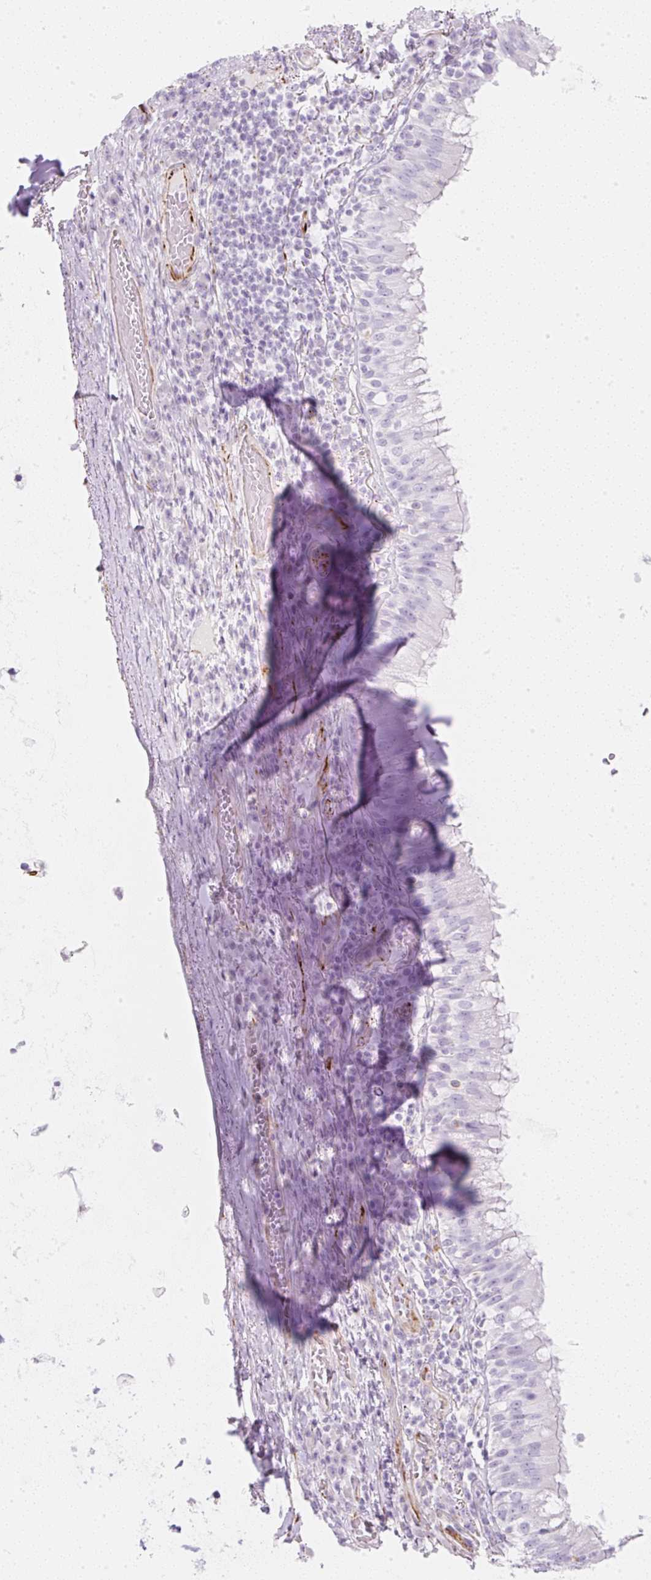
{"staining": {"intensity": "negative", "quantity": "none", "location": "none"}, "tissue": "bronchus", "cell_type": "Respiratory epithelial cells", "image_type": "normal", "snomed": [{"axis": "morphology", "description": "Normal tissue, NOS"}, {"axis": "topography", "description": "Cartilage tissue"}, {"axis": "topography", "description": "Bronchus"}], "caption": "Bronchus was stained to show a protein in brown. There is no significant expression in respiratory epithelial cells. The staining was performed using DAB to visualize the protein expression in brown, while the nuclei were stained in blue with hematoxylin (Magnification: 20x).", "gene": "ZNF689", "patient": {"sex": "male", "age": 56}}